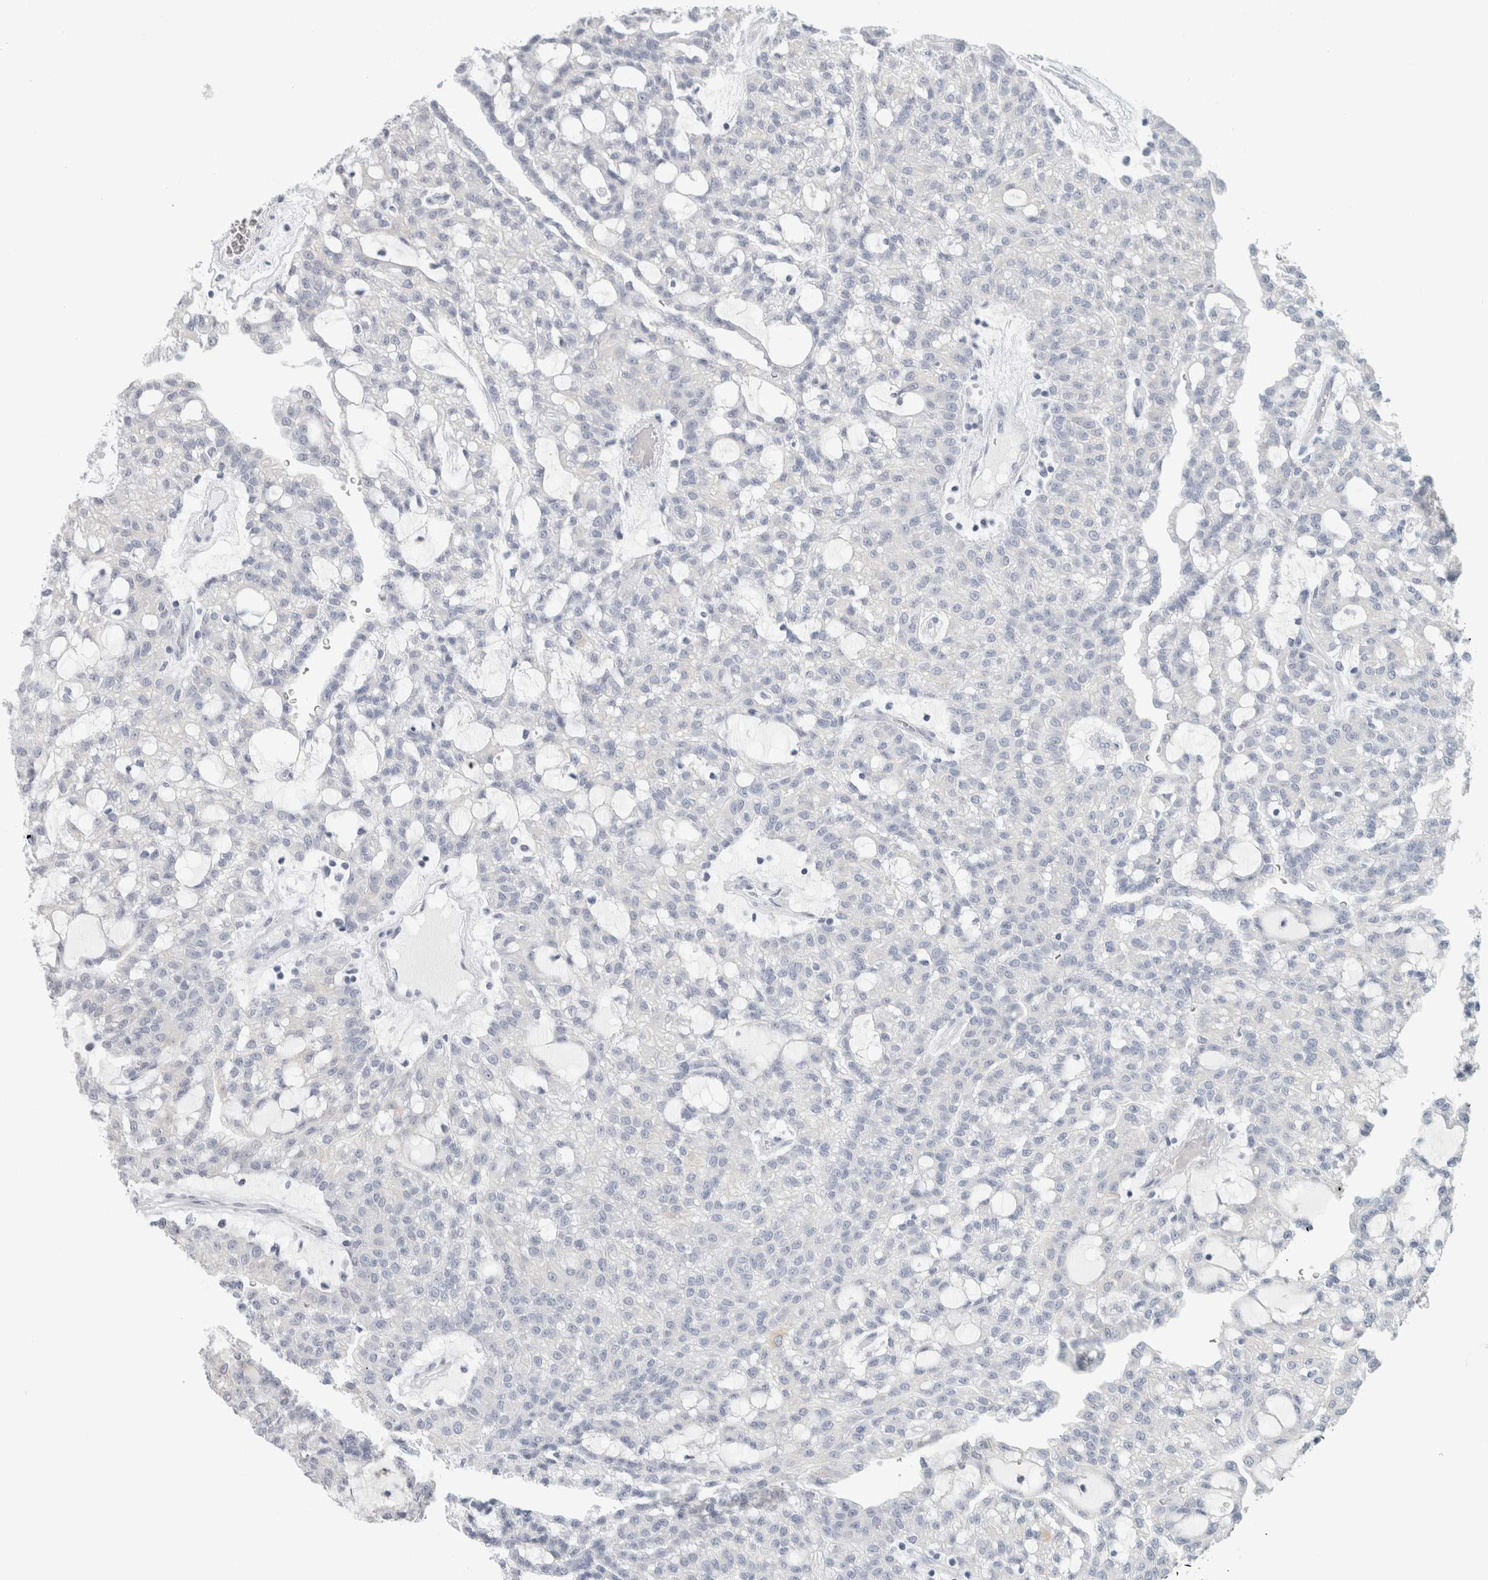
{"staining": {"intensity": "negative", "quantity": "none", "location": "none"}, "tissue": "renal cancer", "cell_type": "Tumor cells", "image_type": "cancer", "snomed": [{"axis": "morphology", "description": "Adenocarcinoma, NOS"}, {"axis": "topography", "description": "Kidney"}], "caption": "This image is of renal adenocarcinoma stained with IHC to label a protein in brown with the nuclei are counter-stained blue. There is no expression in tumor cells.", "gene": "SLC28A3", "patient": {"sex": "male", "age": 63}}